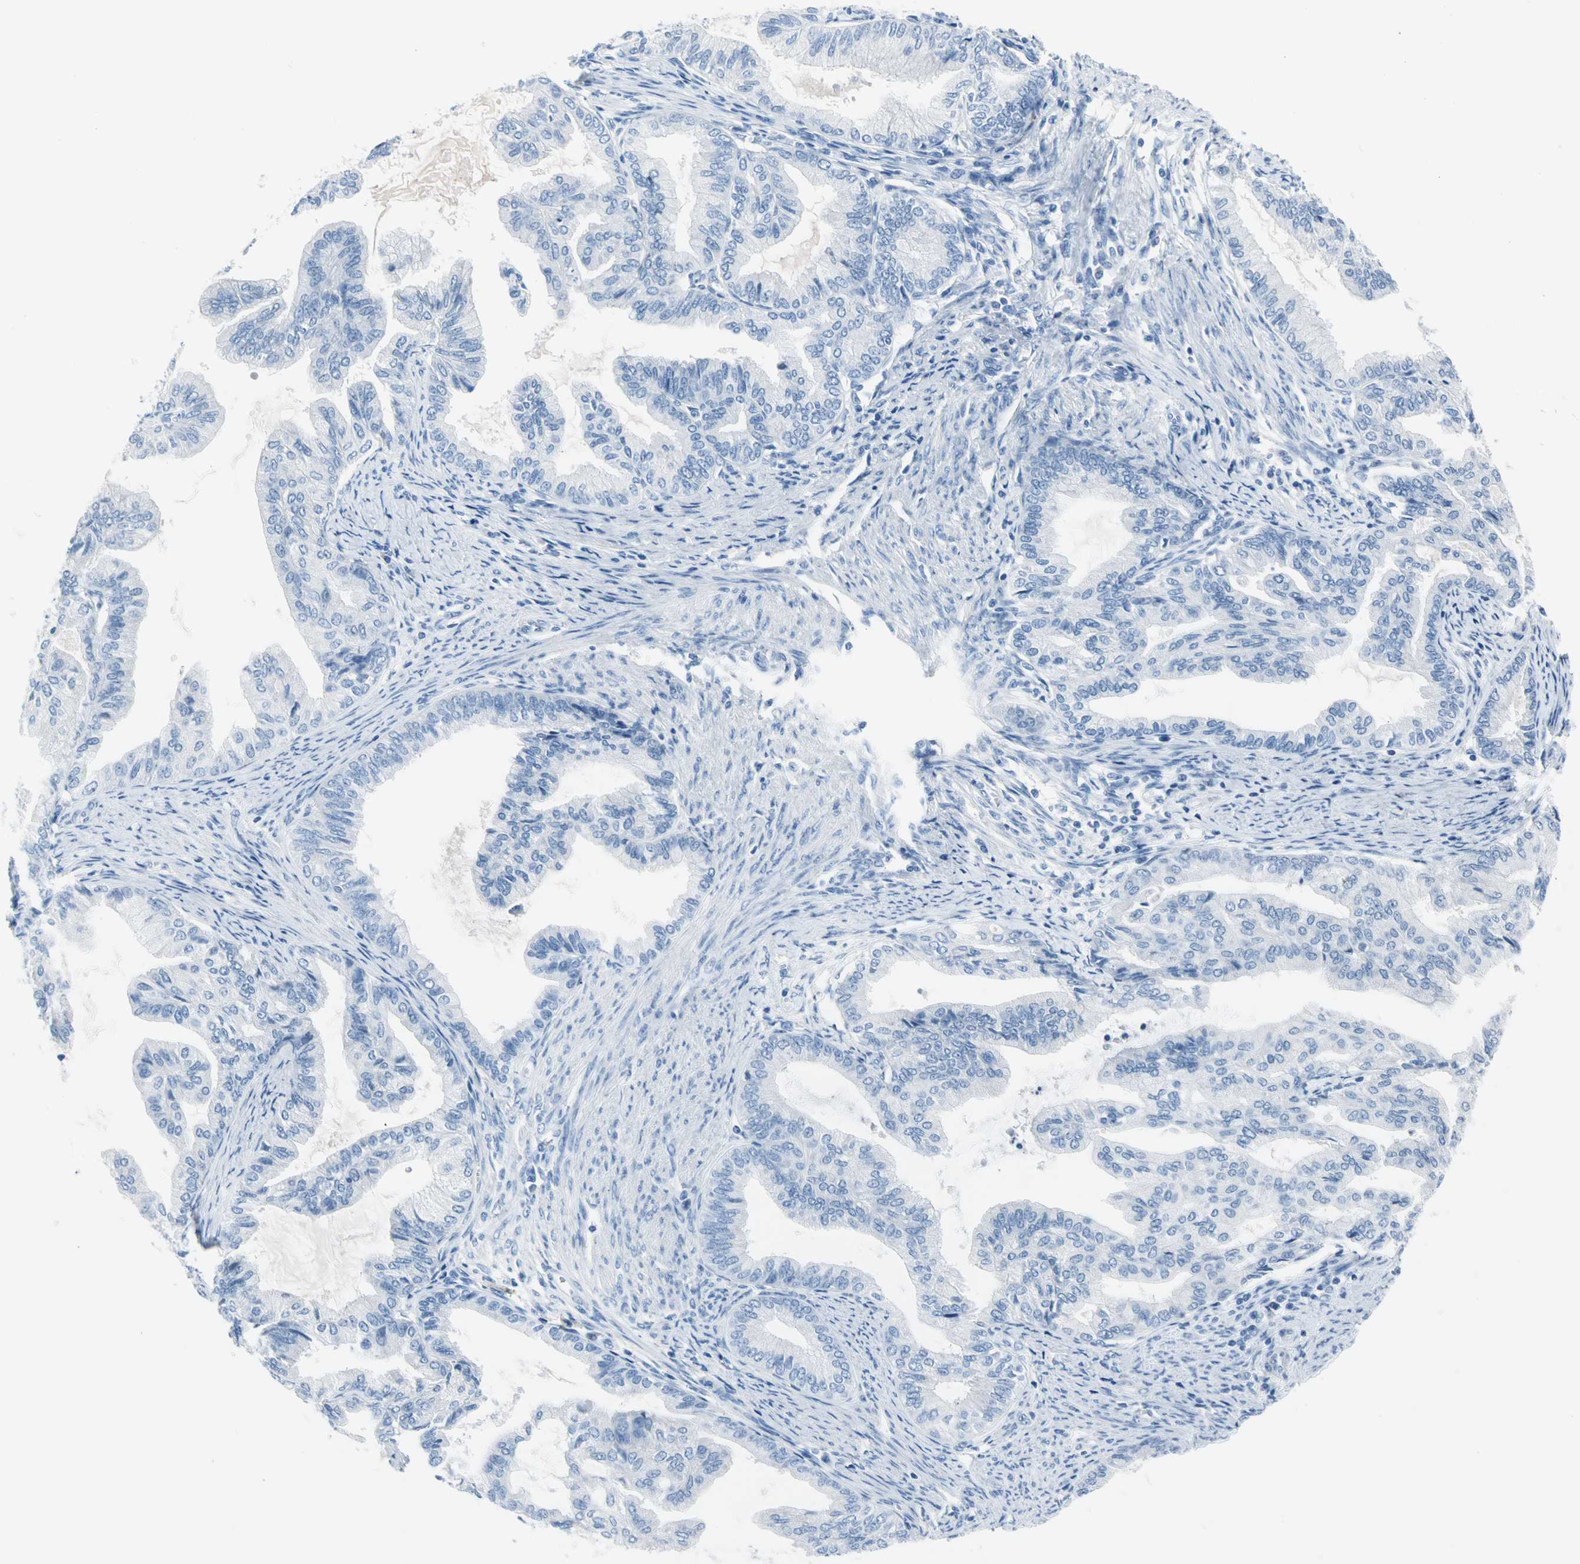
{"staining": {"intensity": "negative", "quantity": "none", "location": "none"}, "tissue": "endometrial cancer", "cell_type": "Tumor cells", "image_type": "cancer", "snomed": [{"axis": "morphology", "description": "Adenocarcinoma, NOS"}, {"axis": "topography", "description": "Endometrium"}], "caption": "This is a micrograph of immunohistochemistry staining of endometrial cancer, which shows no positivity in tumor cells.", "gene": "TPO", "patient": {"sex": "female", "age": 86}}